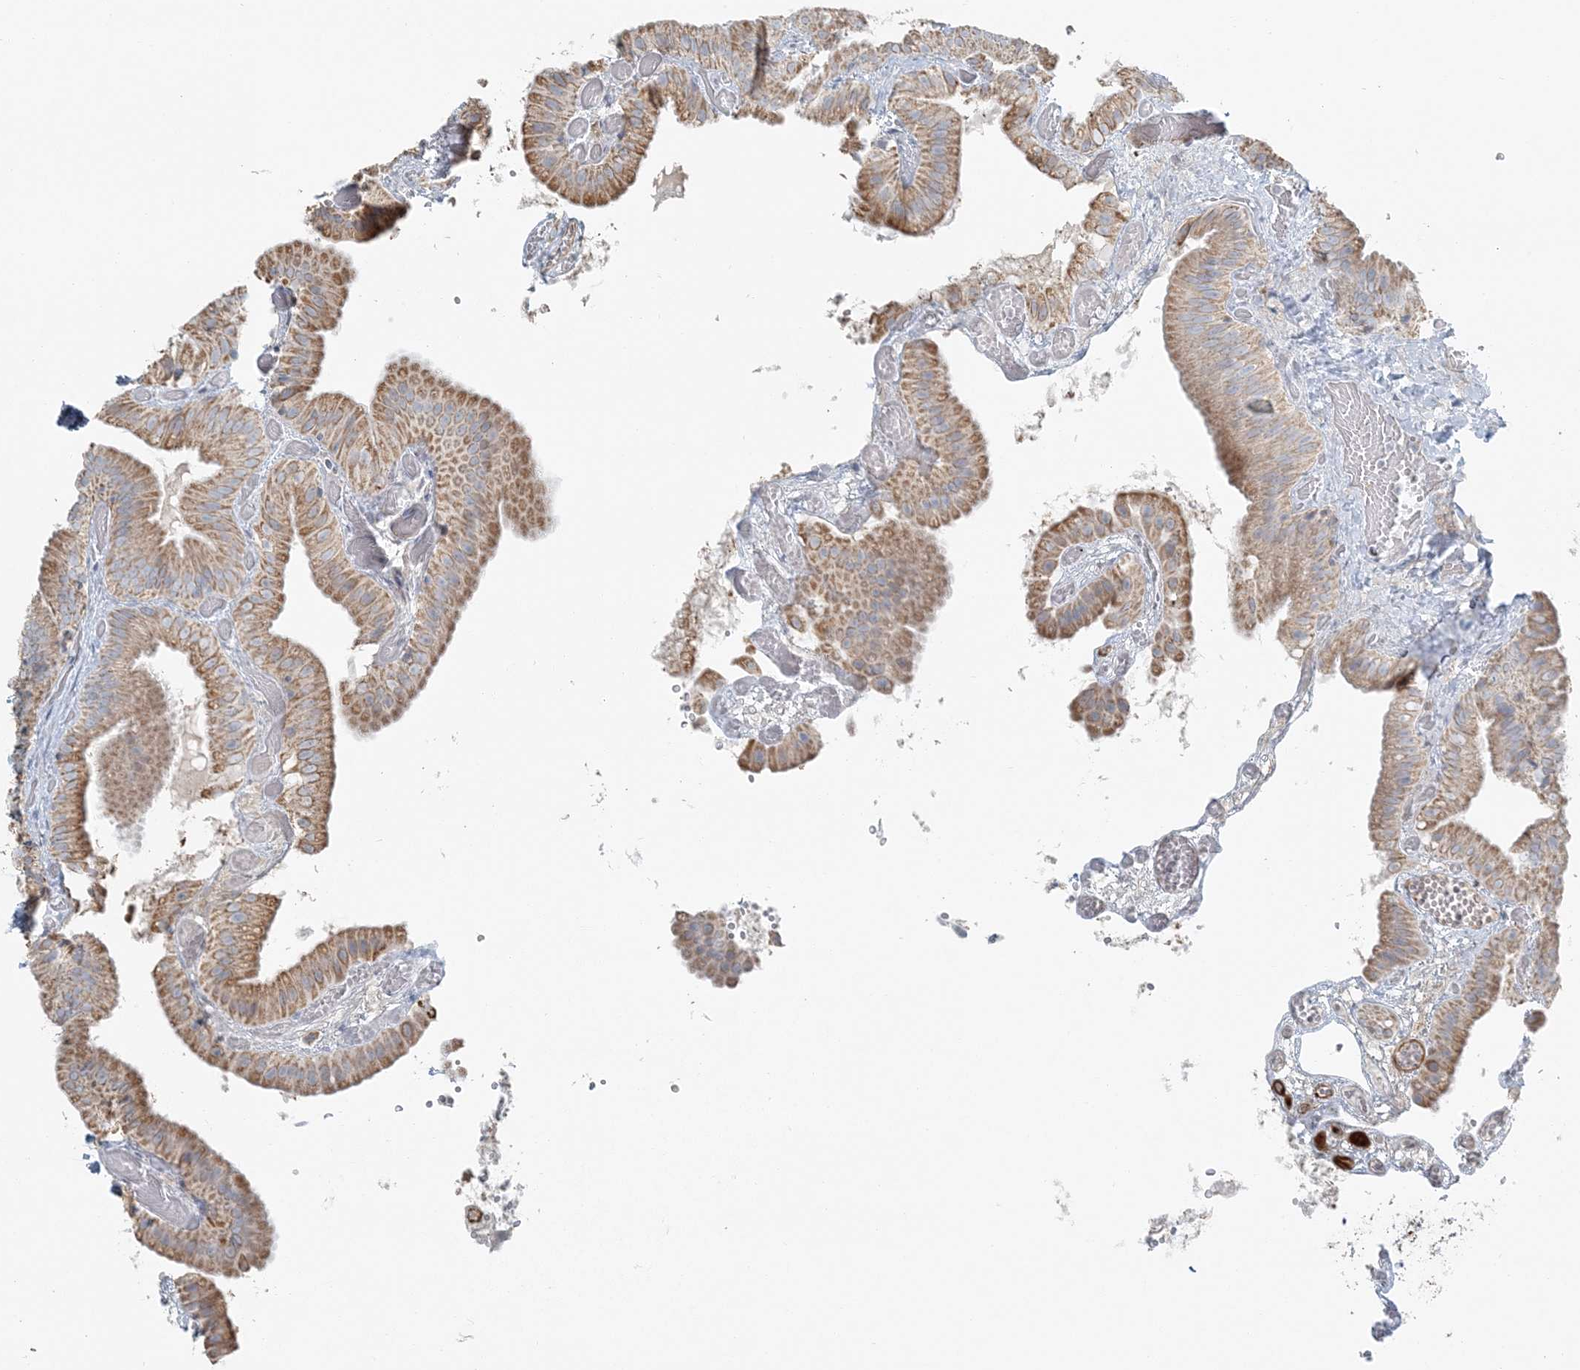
{"staining": {"intensity": "moderate", "quantity": ">75%", "location": "cytoplasmic/membranous"}, "tissue": "gallbladder", "cell_type": "Glandular cells", "image_type": "normal", "snomed": [{"axis": "morphology", "description": "Normal tissue, NOS"}, {"axis": "topography", "description": "Gallbladder"}], "caption": "Protein staining by immunohistochemistry exhibits moderate cytoplasmic/membranous staining in approximately >75% of glandular cells in unremarkable gallbladder.", "gene": "SLC22A16", "patient": {"sex": "female", "age": 64}}